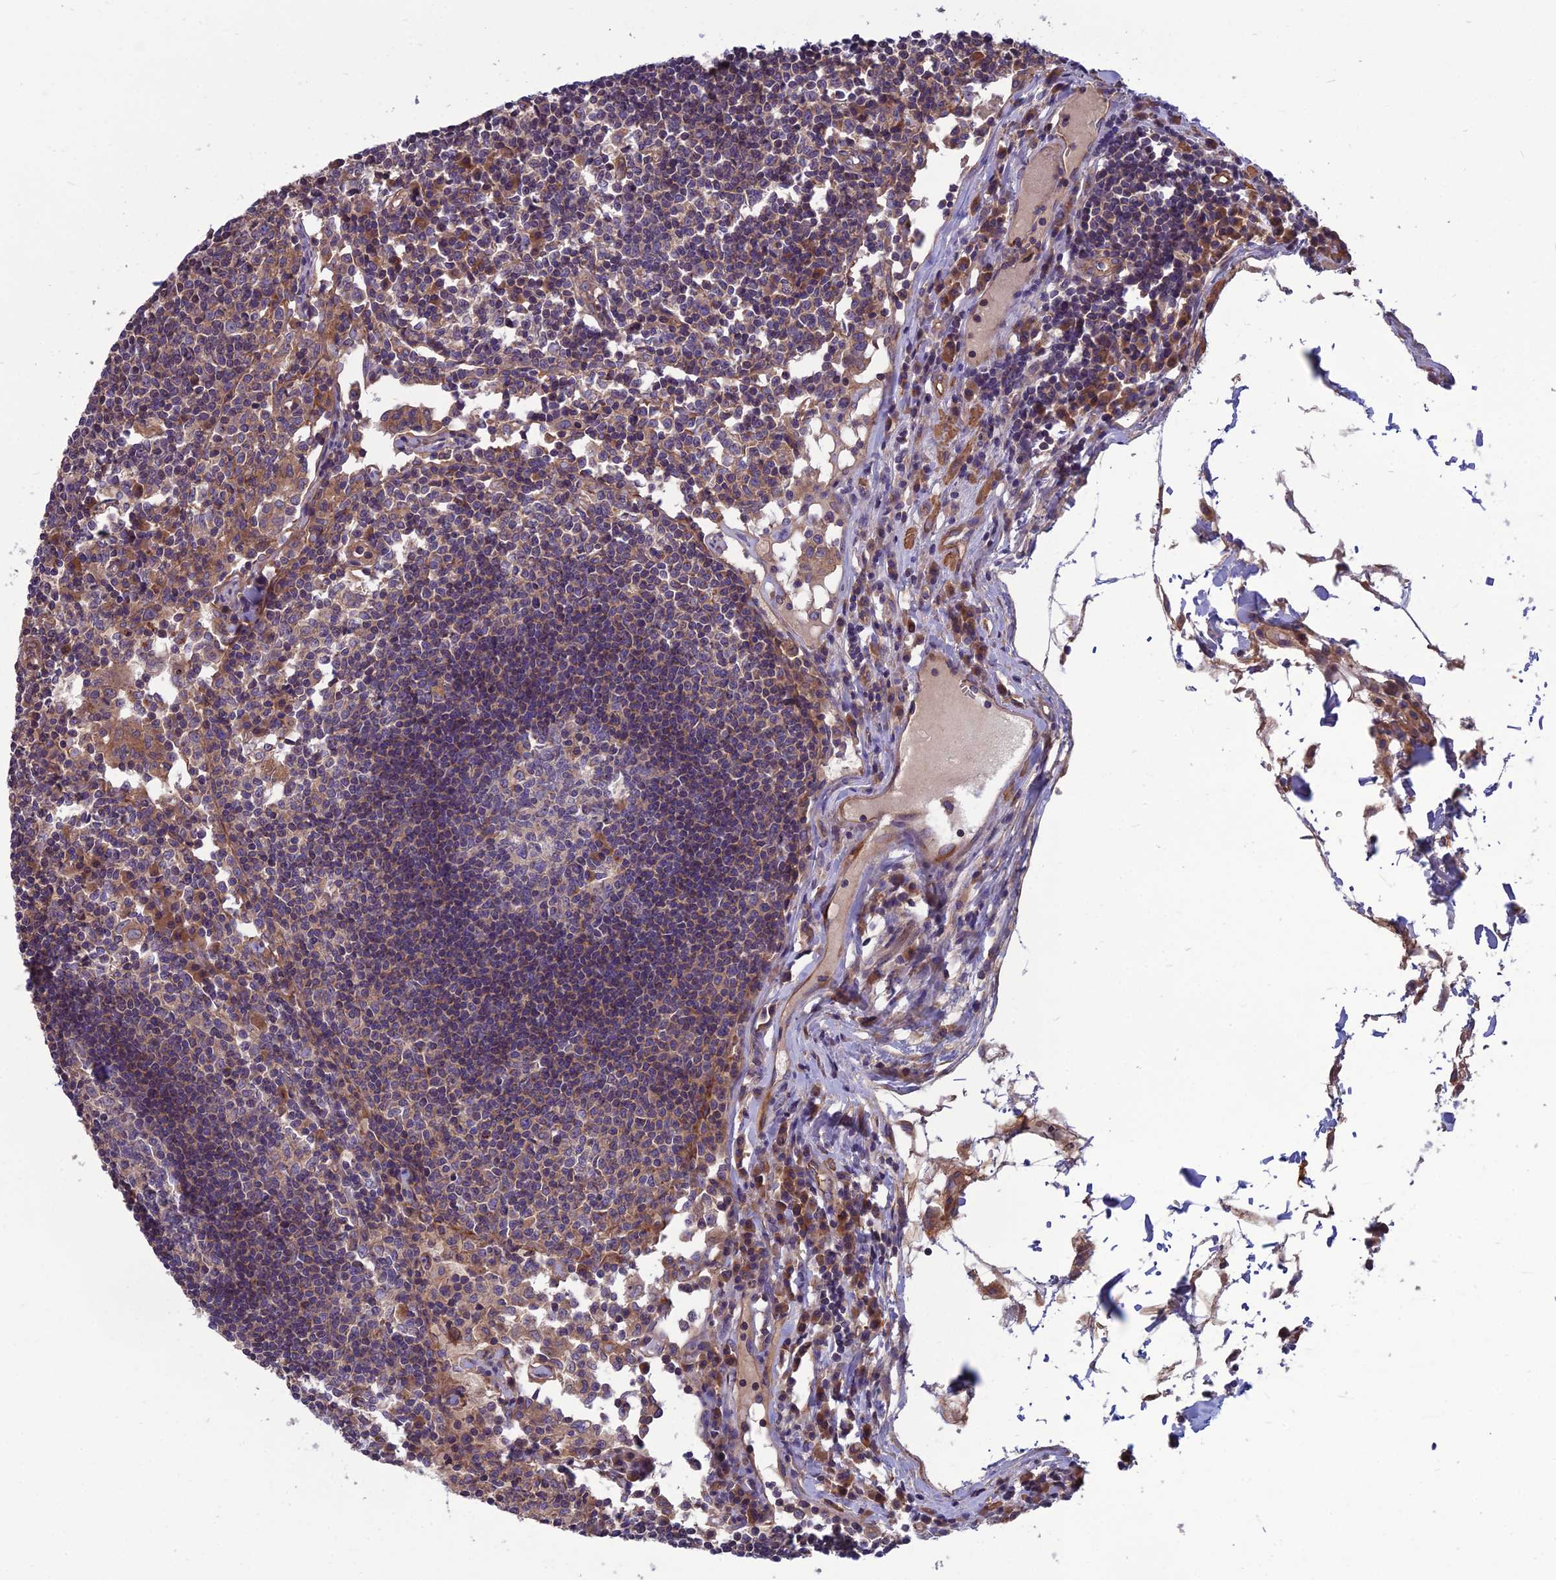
{"staining": {"intensity": "moderate", "quantity": "<25%", "location": "cytoplasmic/membranous"}, "tissue": "lymph node", "cell_type": "Germinal center cells", "image_type": "normal", "snomed": [{"axis": "morphology", "description": "Normal tissue, NOS"}, {"axis": "topography", "description": "Lymph node"}], "caption": "IHC micrograph of benign human lymph node stained for a protein (brown), which shows low levels of moderate cytoplasmic/membranous expression in about <25% of germinal center cells.", "gene": "WDR24", "patient": {"sex": "female", "age": 55}}